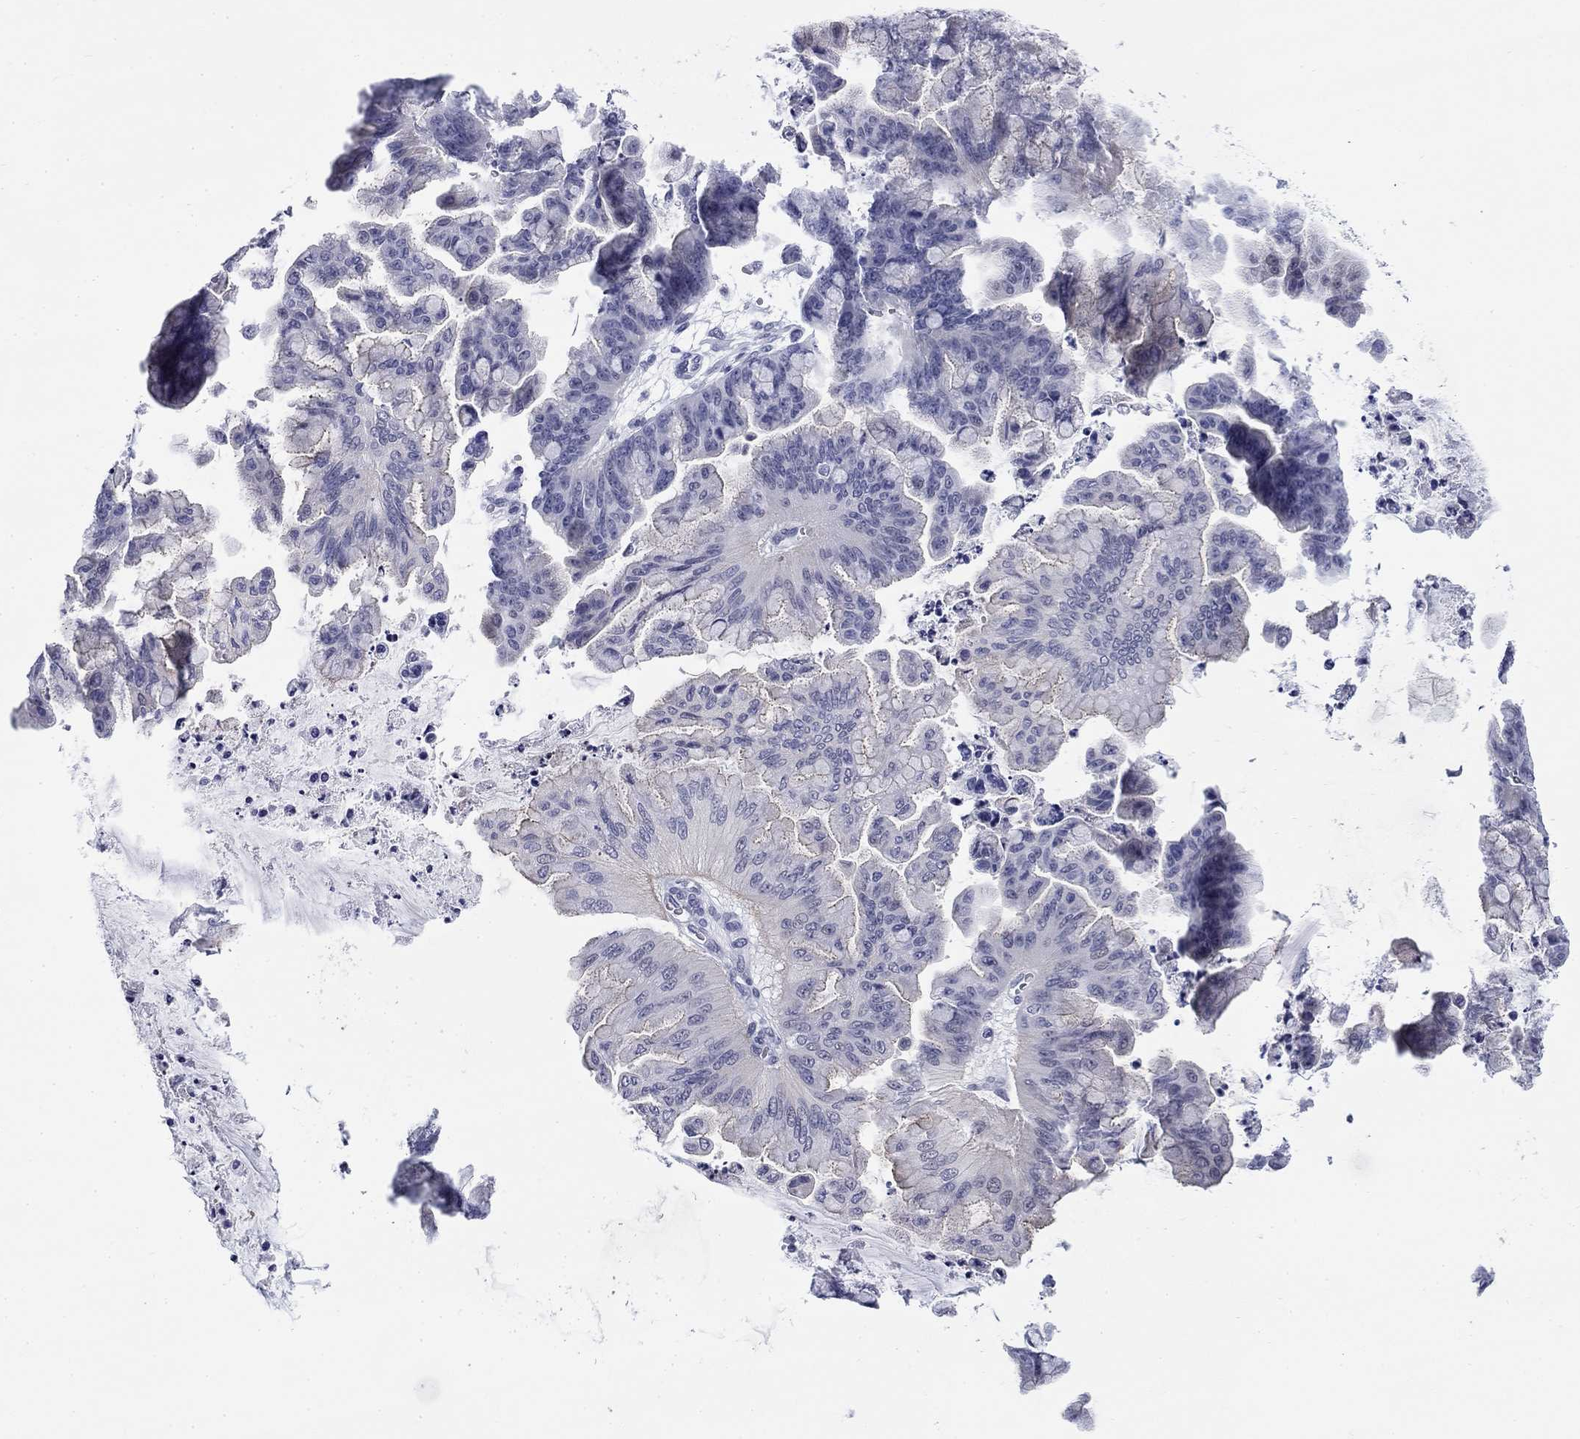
{"staining": {"intensity": "negative", "quantity": "none", "location": "none"}, "tissue": "ovarian cancer", "cell_type": "Tumor cells", "image_type": "cancer", "snomed": [{"axis": "morphology", "description": "Cystadenocarcinoma, mucinous, NOS"}, {"axis": "topography", "description": "Ovary"}], "caption": "Histopathology image shows no significant protein staining in tumor cells of ovarian mucinous cystadenocarcinoma. The staining was performed using DAB (3,3'-diaminobenzidine) to visualize the protein expression in brown, while the nuclei were stained in blue with hematoxylin (Magnification: 20x).", "gene": "BCL2L14", "patient": {"sex": "female", "age": 67}}